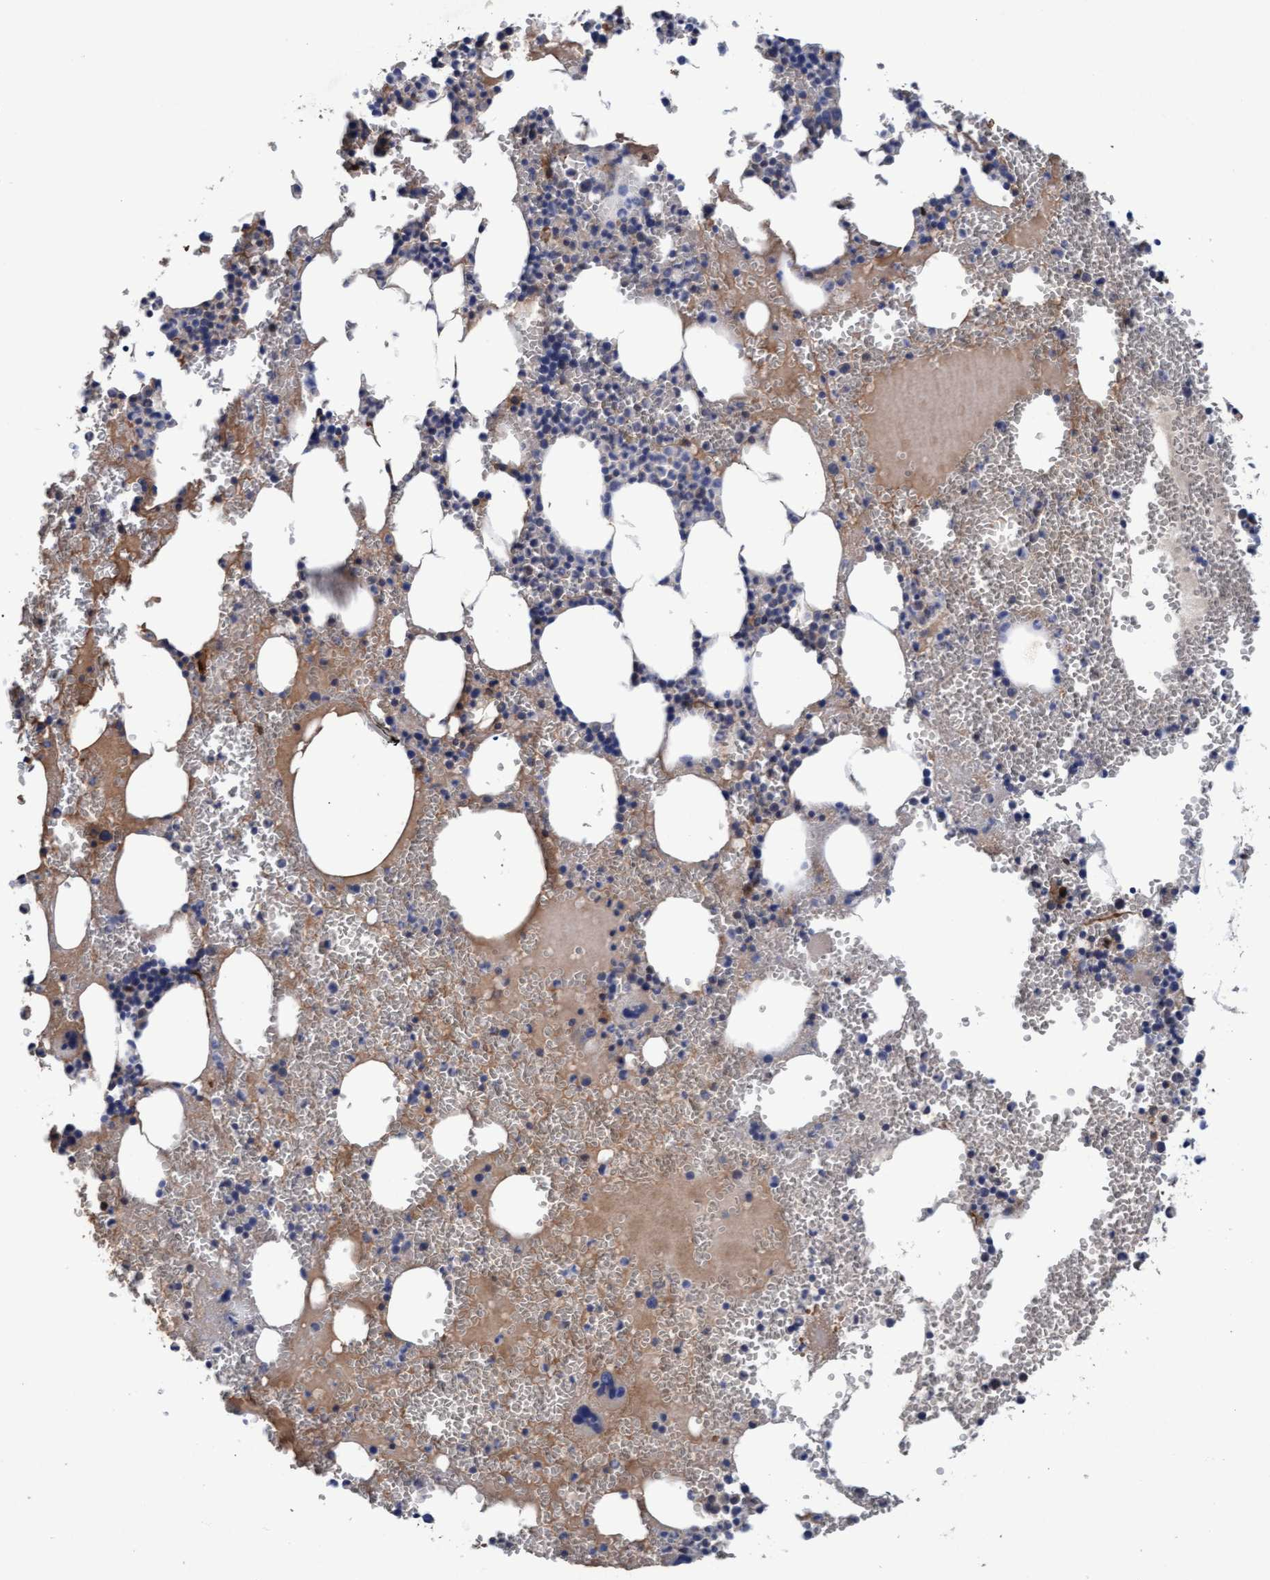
{"staining": {"intensity": "moderate", "quantity": "<25%", "location": "cytoplasmic/membranous"}, "tissue": "bone marrow", "cell_type": "Hematopoietic cells", "image_type": "normal", "snomed": [{"axis": "morphology", "description": "Normal tissue, NOS"}, {"axis": "topography", "description": "Bone marrow"}], "caption": "Protein expression analysis of unremarkable bone marrow displays moderate cytoplasmic/membranous expression in about <25% of hematopoietic cells. Nuclei are stained in blue.", "gene": "MRPL38", "patient": {"sex": "female", "age": 90}}